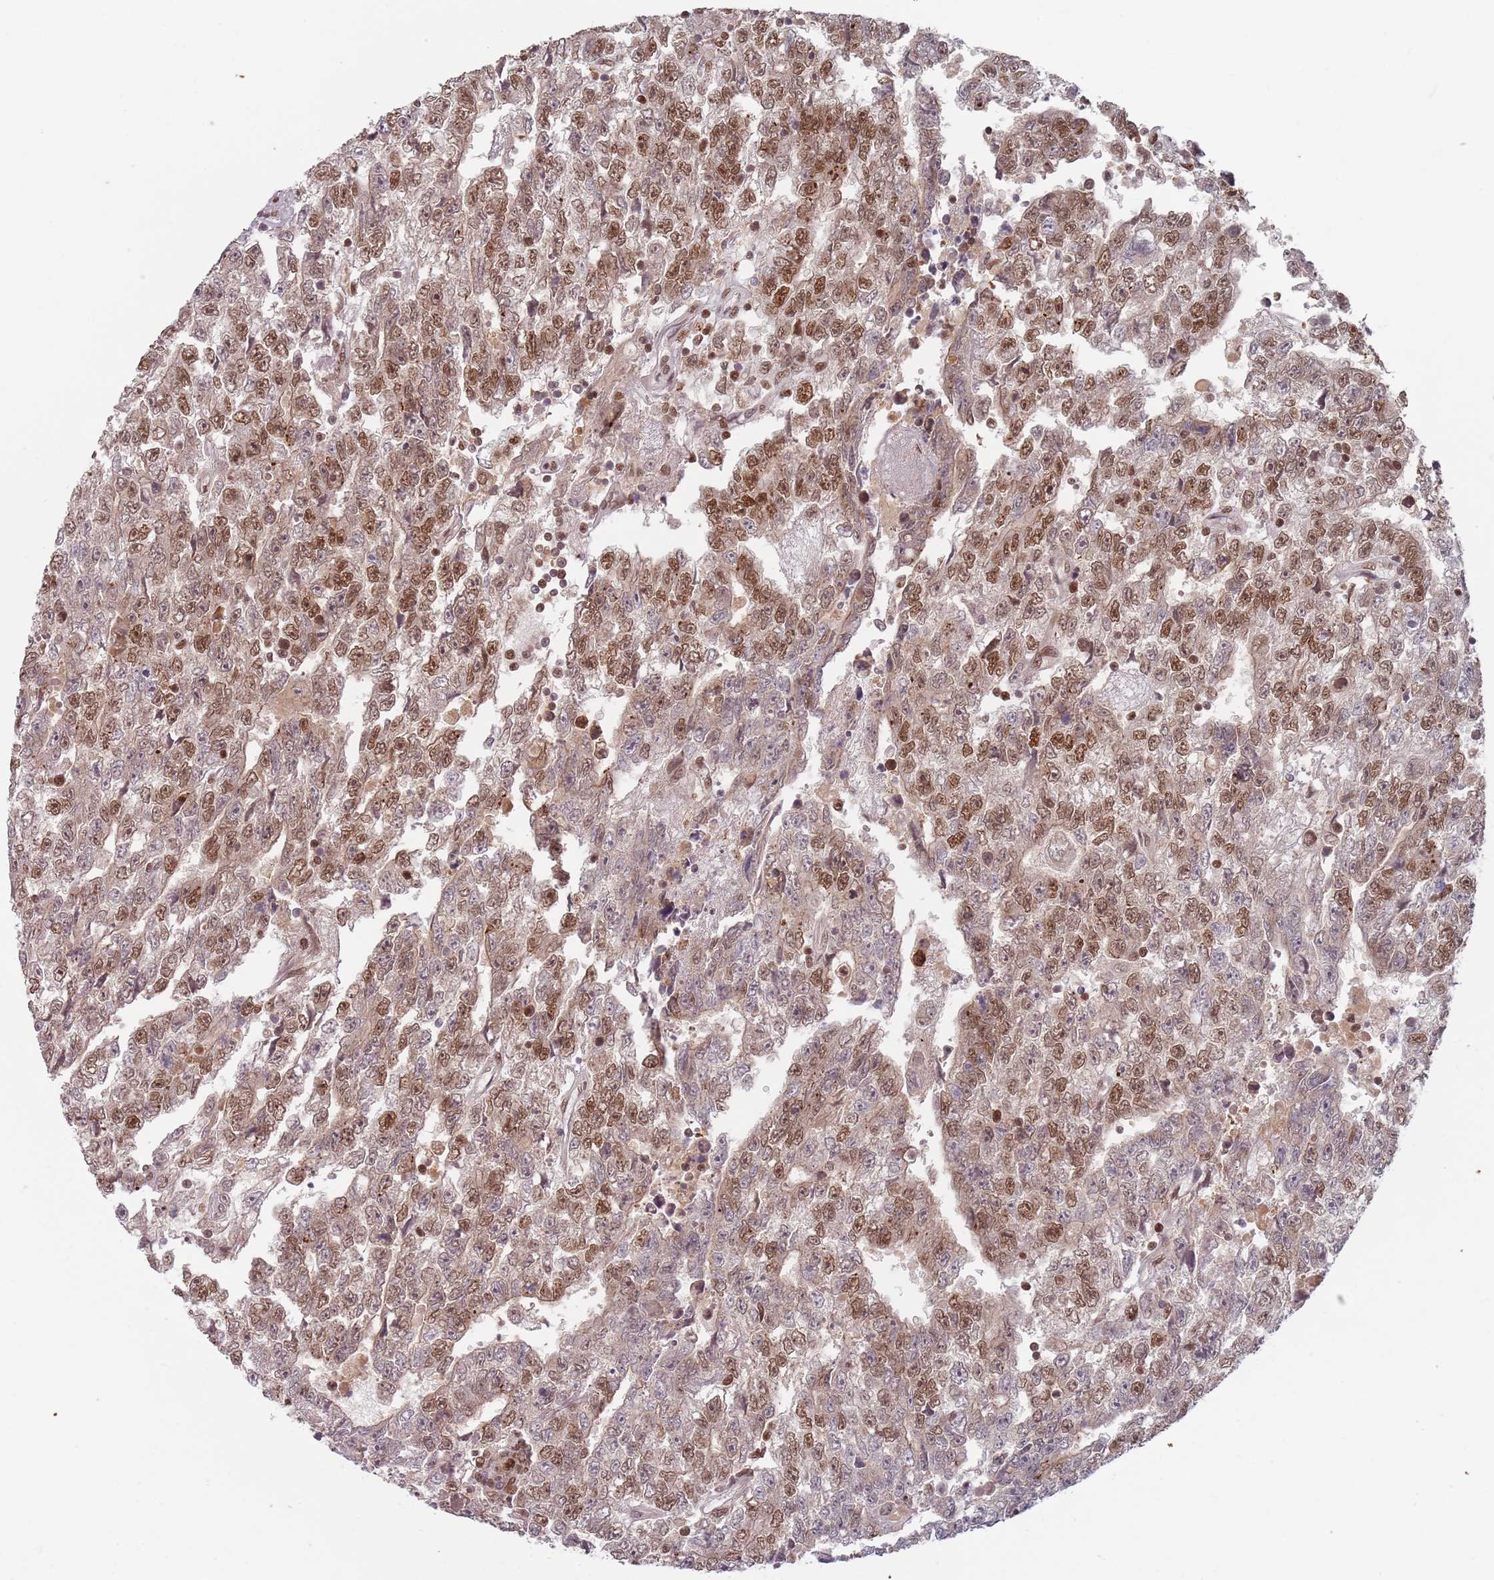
{"staining": {"intensity": "strong", "quantity": ">75%", "location": "nuclear"}, "tissue": "testis cancer", "cell_type": "Tumor cells", "image_type": "cancer", "snomed": [{"axis": "morphology", "description": "Carcinoma, Embryonal, NOS"}, {"axis": "topography", "description": "Testis"}], "caption": "Strong nuclear positivity for a protein is present in approximately >75% of tumor cells of testis embryonal carcinoma using IHC.", "gene": "NUP50", "patient": {"sex": "male", "age": 25}}